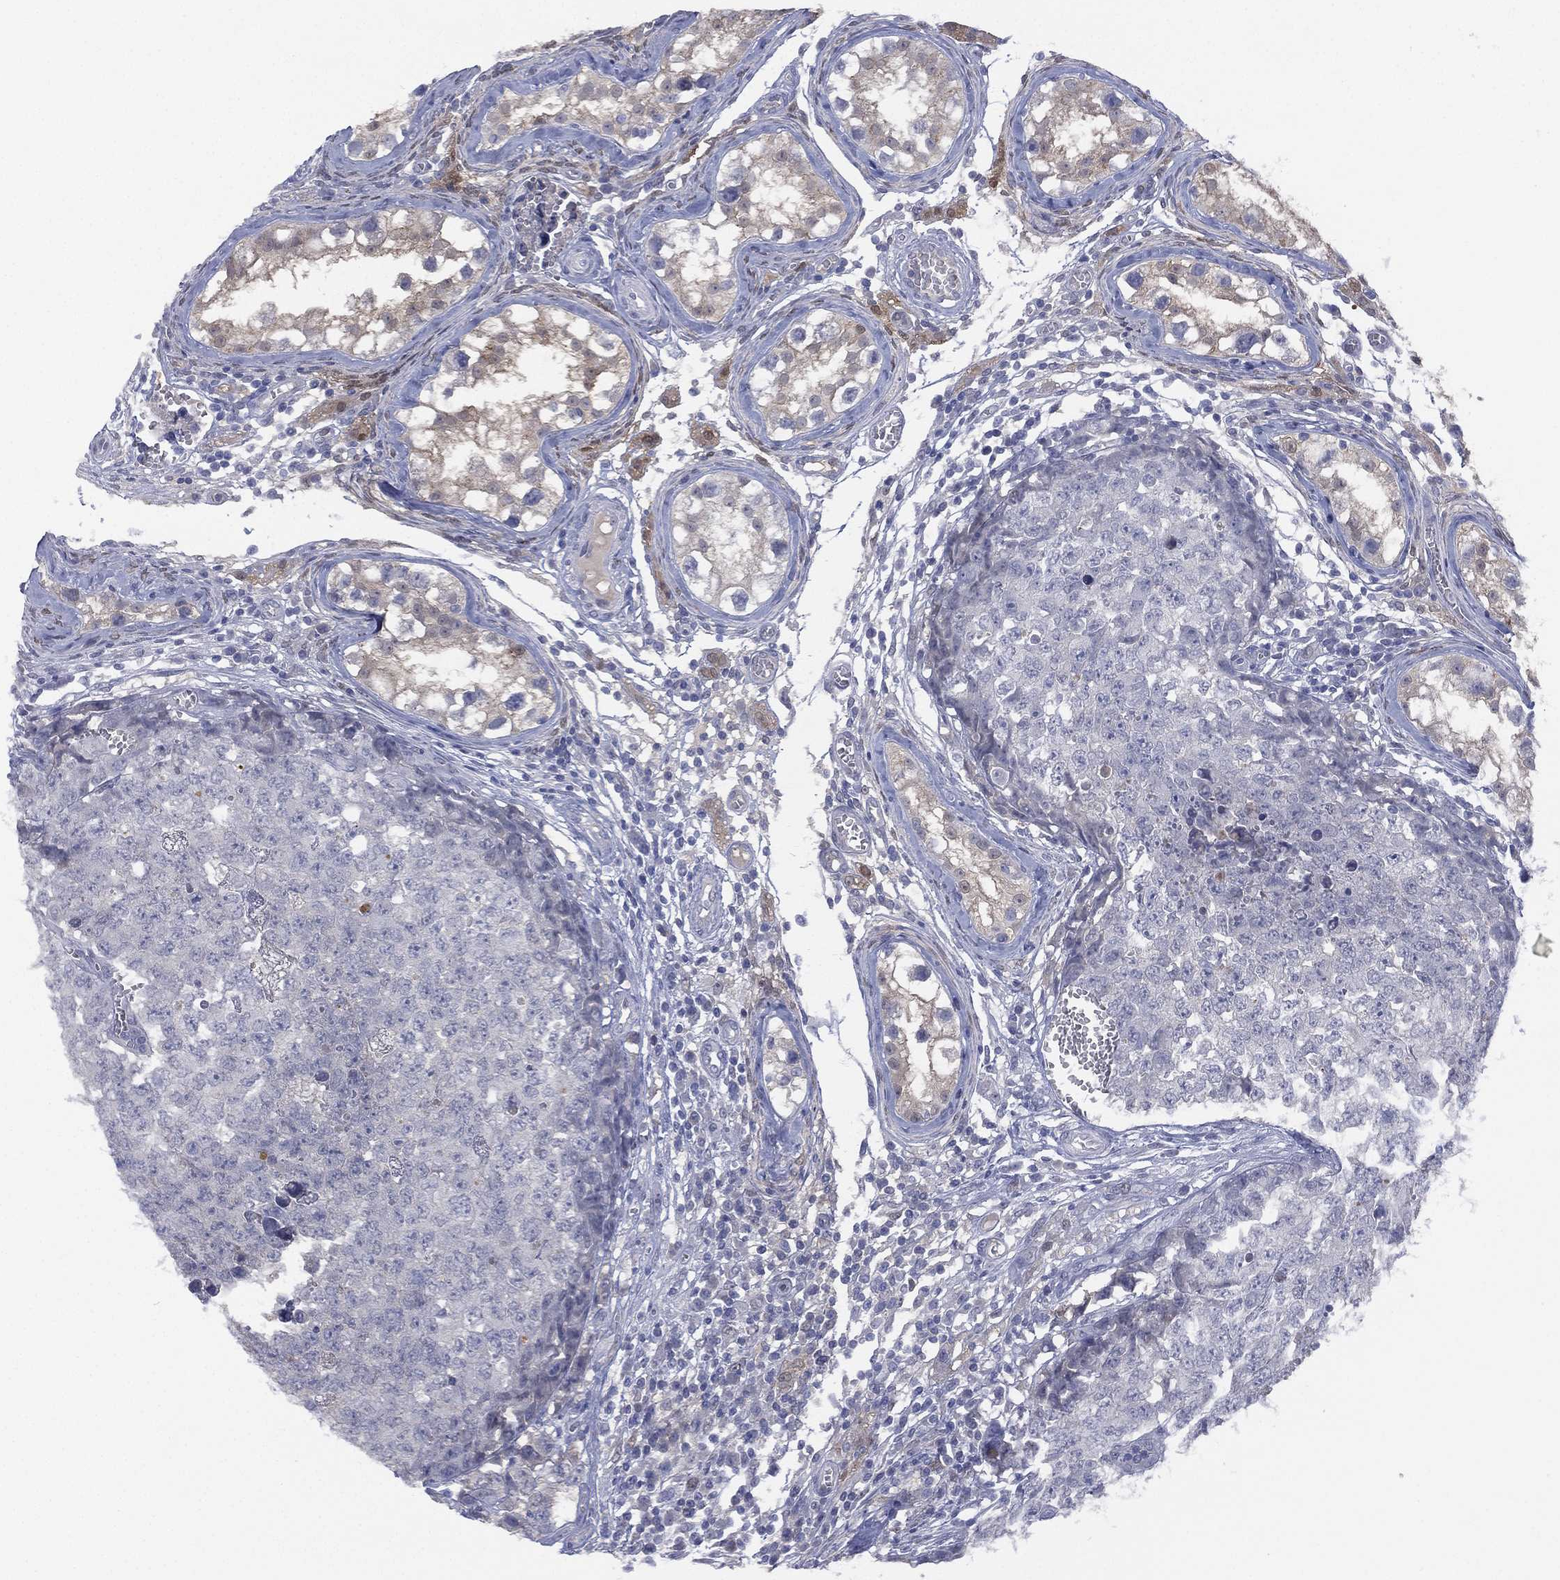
{"staining": {"intensity": "negative", "quantity": "none", "location": "none"}, "tissue": "testis cancer", "cell_type": "Tumor cells", "image_type": "cancer", "snomed": [{"axis": "morphology", "description": "Carcinoma, Embryonal, NOS"}, {"axis": "topography", "description": "Testis"}], "caption": "Tumor cells are negative for protein expression in human testis cancer. (DAB (3,3'-diaminobenzidine) immunohistochemistry (IHC) visualized using brightfield microscopy, high magnification).", "gene": "DDAH1", "patient": {"sex": "male", "age": 23}}